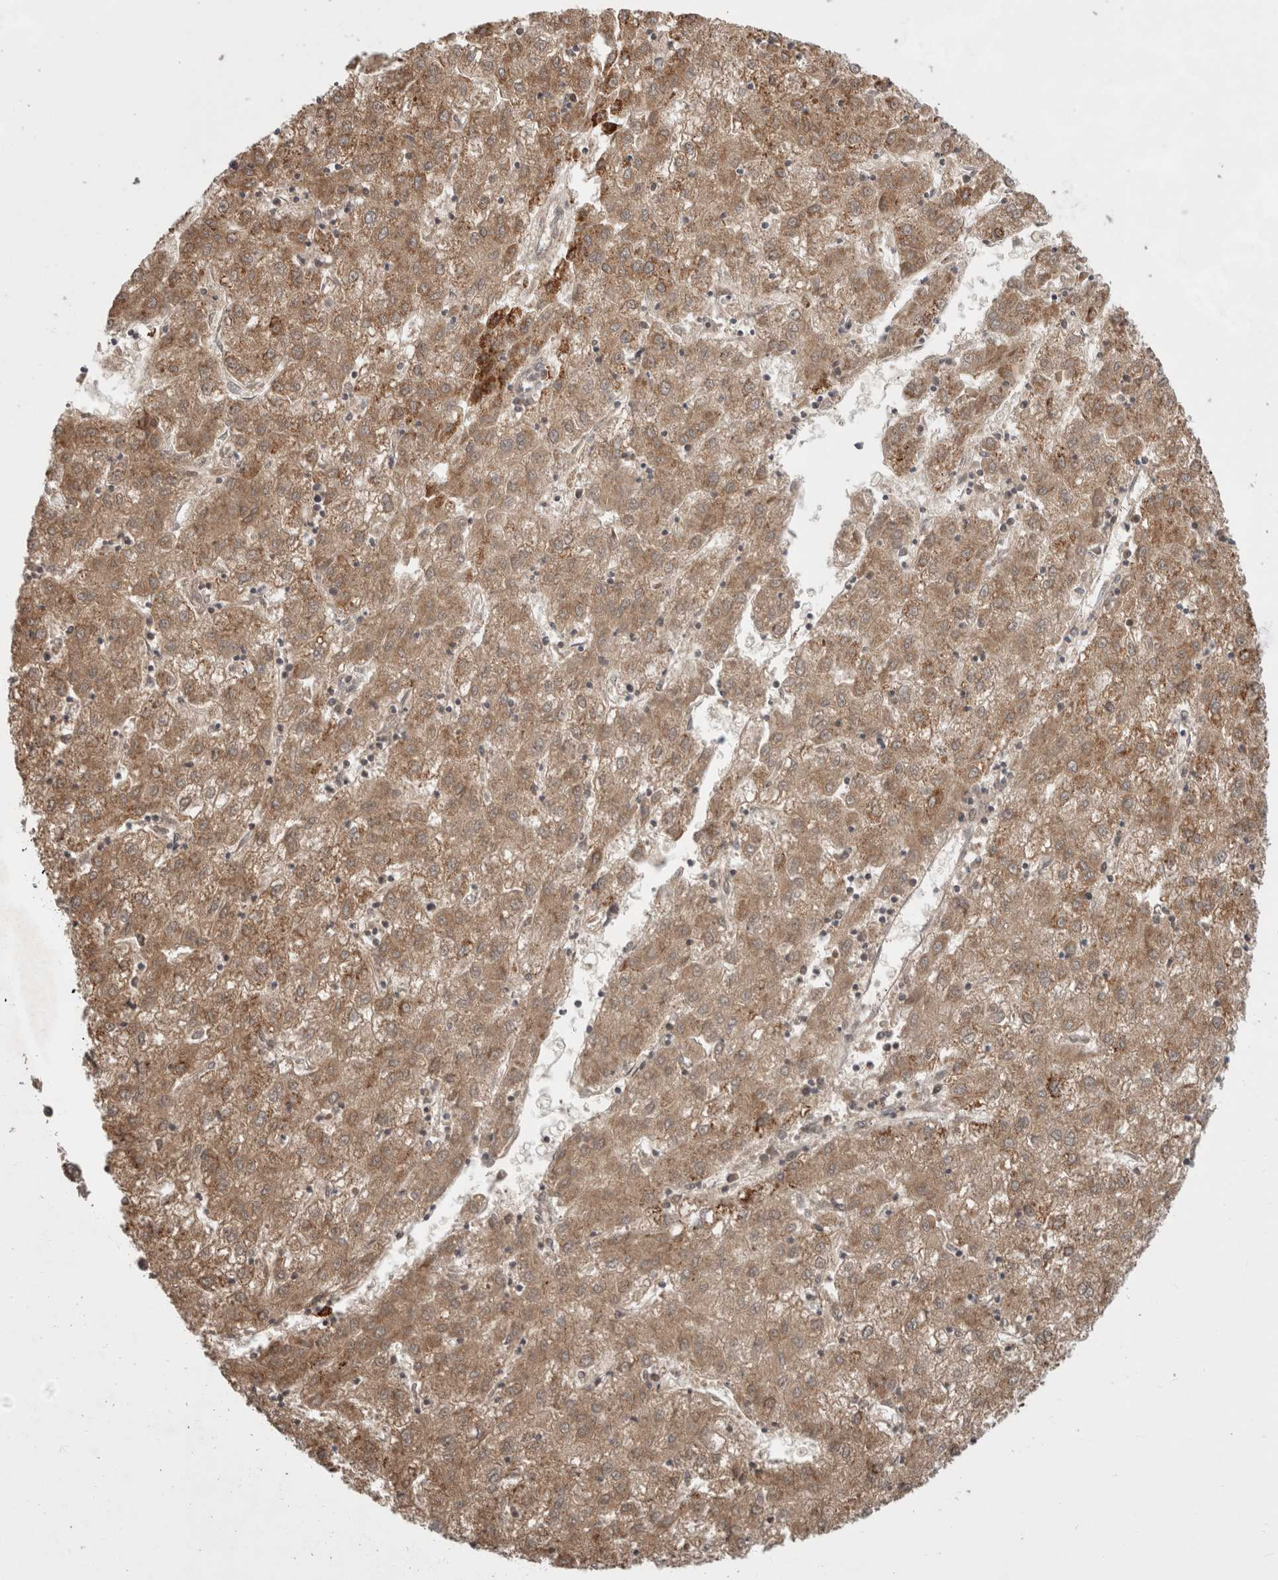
{"staining": {"intensity": "moderate", "quantity": ">75%", "location": "cytoplasmic/membranous"}, "tissue": "liver cancer", "cell_type": "Tumor cells", "image_type": "cancer", "snomed": [{"axis": "morphology", "description": "Carcinoma, Hepatocellular, NOS"}, {"axis": "topography", "description": "Liver"}], "caption": "Hepatocellular carcinoma (liver) tissue shows moderate cytoplasmic/membranous positivity in about >75% of tumor cells, visualized by immunohistochemistry. (DAB (3,3'-diaminobenzidine) = brown stain, brightfield microscopy at high magnification).", "gene": "HROB", "patient": {"sex": "male", "age": 72}}